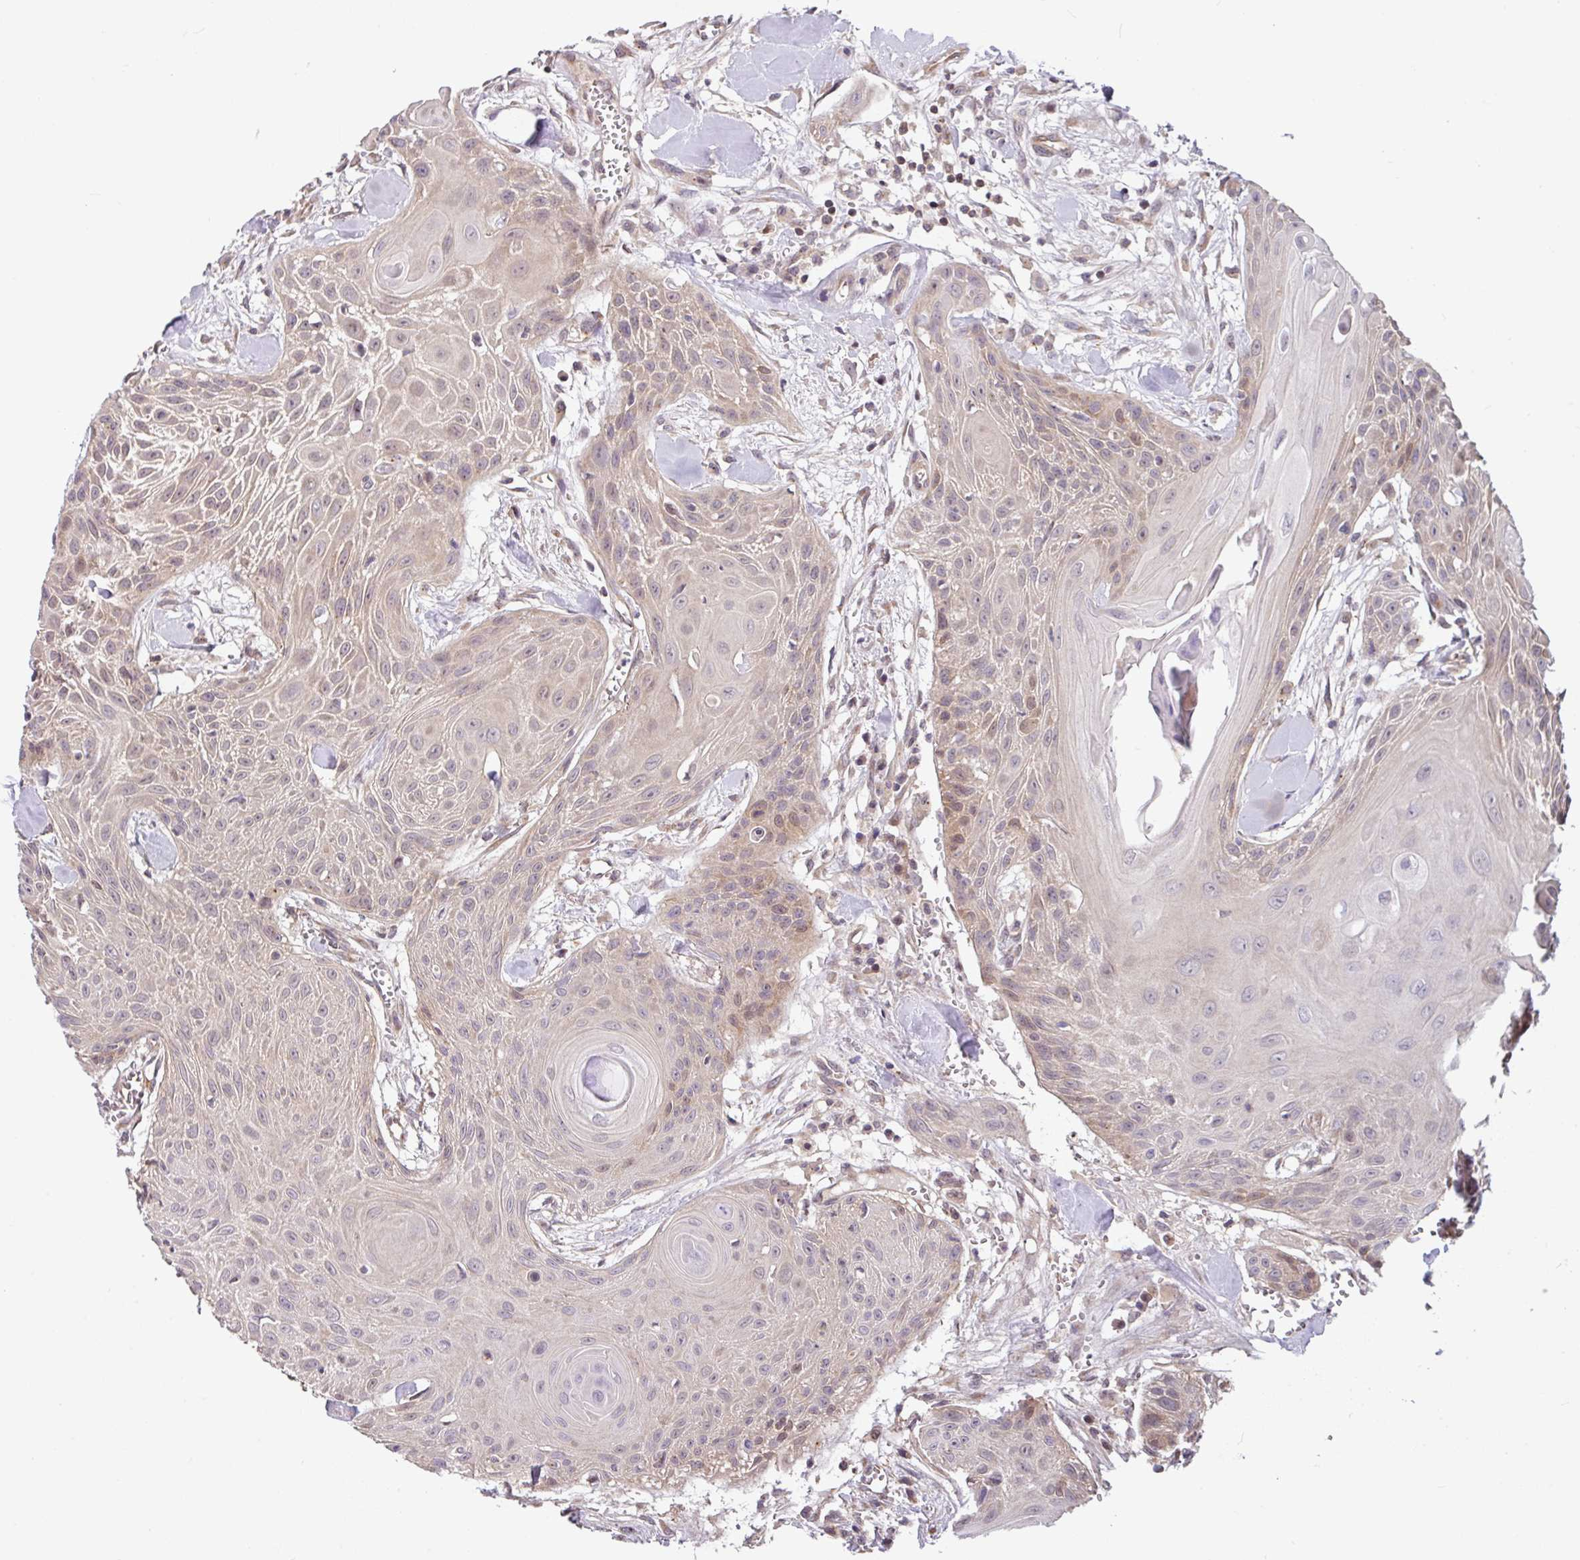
{"staining": {"intensity": "weak", "quantity": "25%-75%", "location": "cytoplasmic/membranous,nuclear"}, "tissue": "head and neck cancer", "cell_type": "Tumor cells", "image_type": "cancer", "snomed": [{"axis": "morphology", "description": "Squamous cell carcinoma, NOS"}, {"axis": "topography", "description": "Lymph node"}, {"axis": "topography", "description": "Salivary gland"}, {"axis": "topography", "description": "Head-Neck"}], "caption": "Squamous cell carcinoma (head and neck) stained with a protein marker displays weak staining in tumor cells.", "gene": "SHB", "patient": {"sex": "female", "age": 74}}